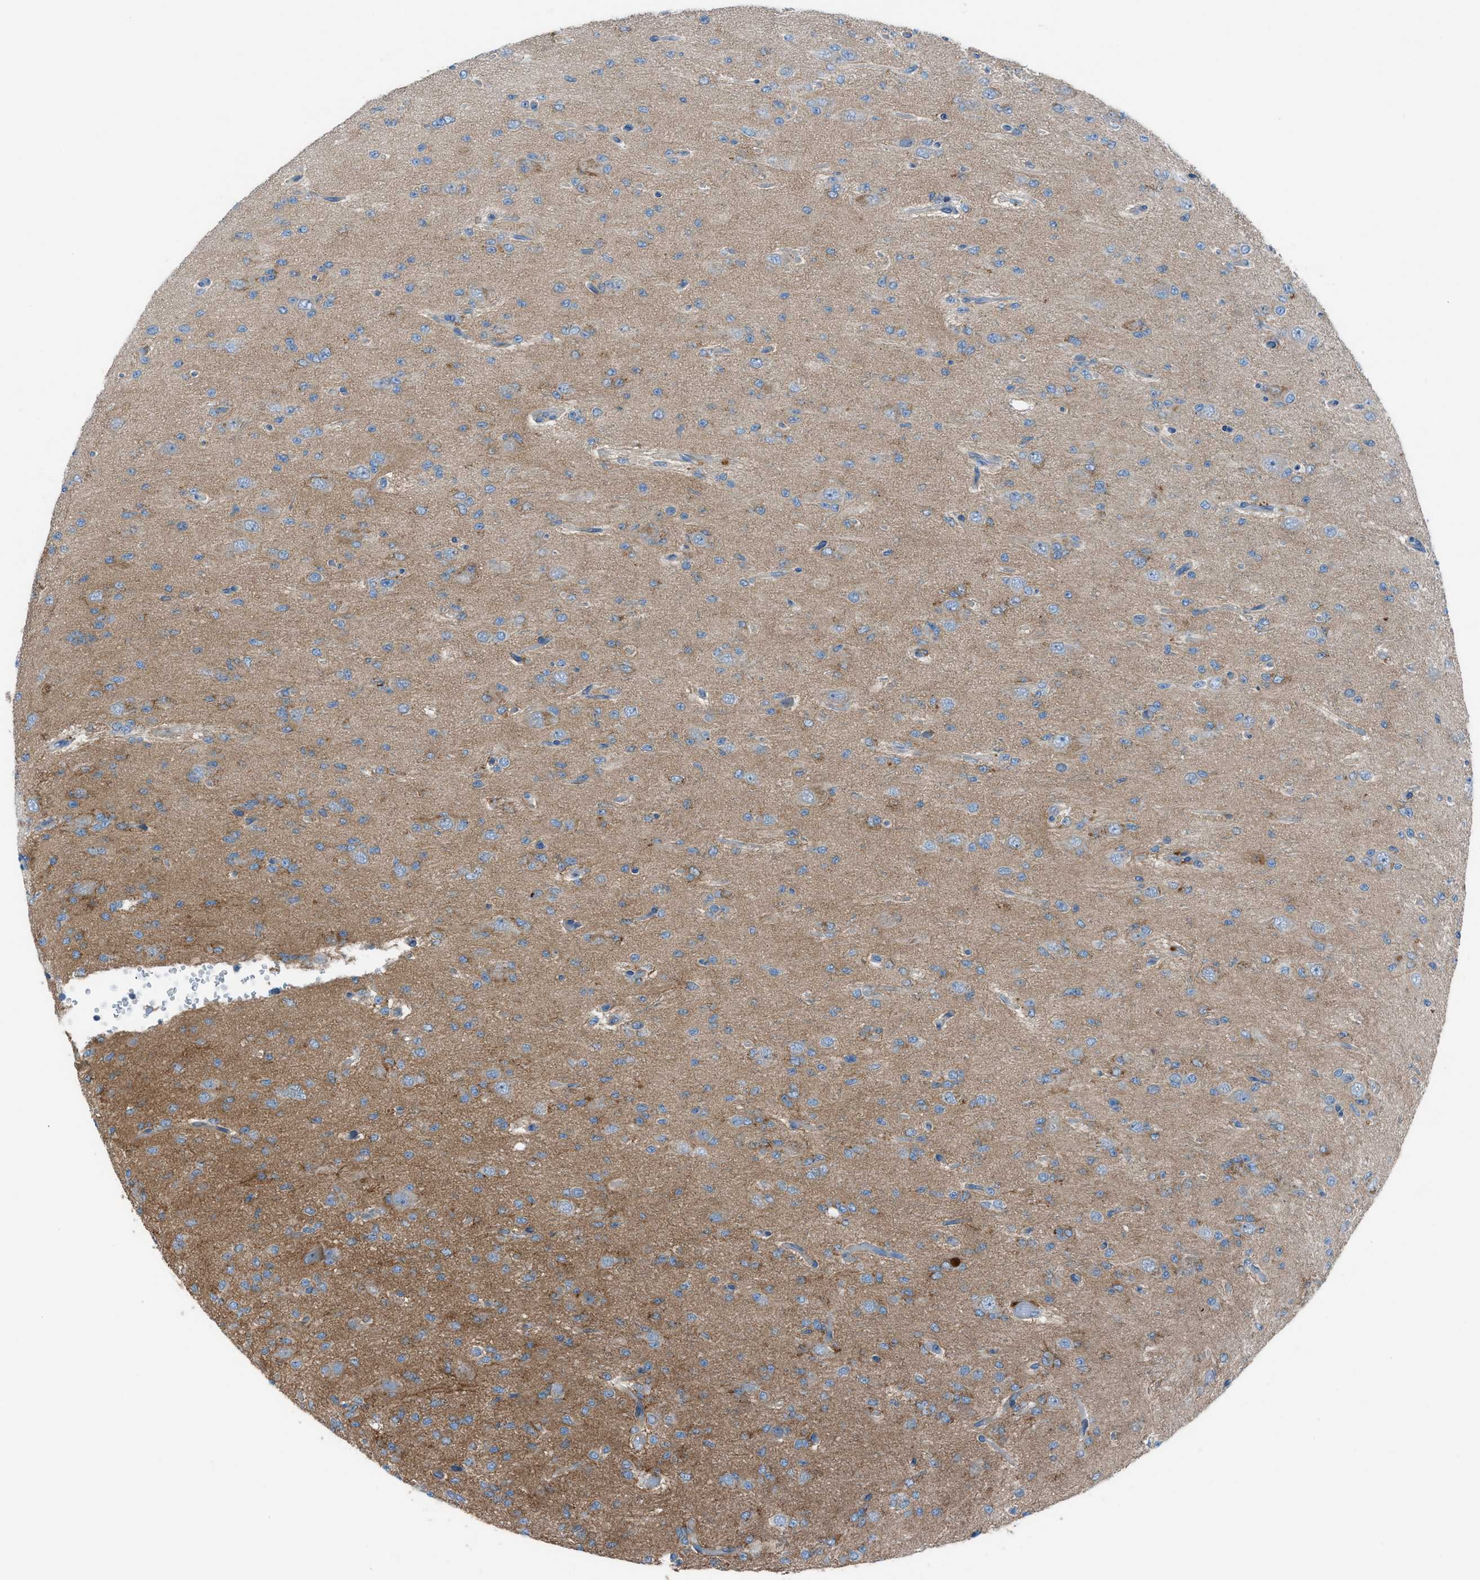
{"staining": {"intensity": "negative", "quantity": "none", "location": "none"}, "tissue": "glioma", "cell_type": "Tumor cells", "image_type": "cancer", "snomed": [{"axis": "morphology", "description": "Glioma, malignant, Low grade"}, {"axis": "topography", "description": "Brain"}], "caption": "Tumor cells are negative for brown protein staining in malignant glioma (low-grade).", "gene": "C5AR2", "patient": {"sex": "male", "age": 38}}